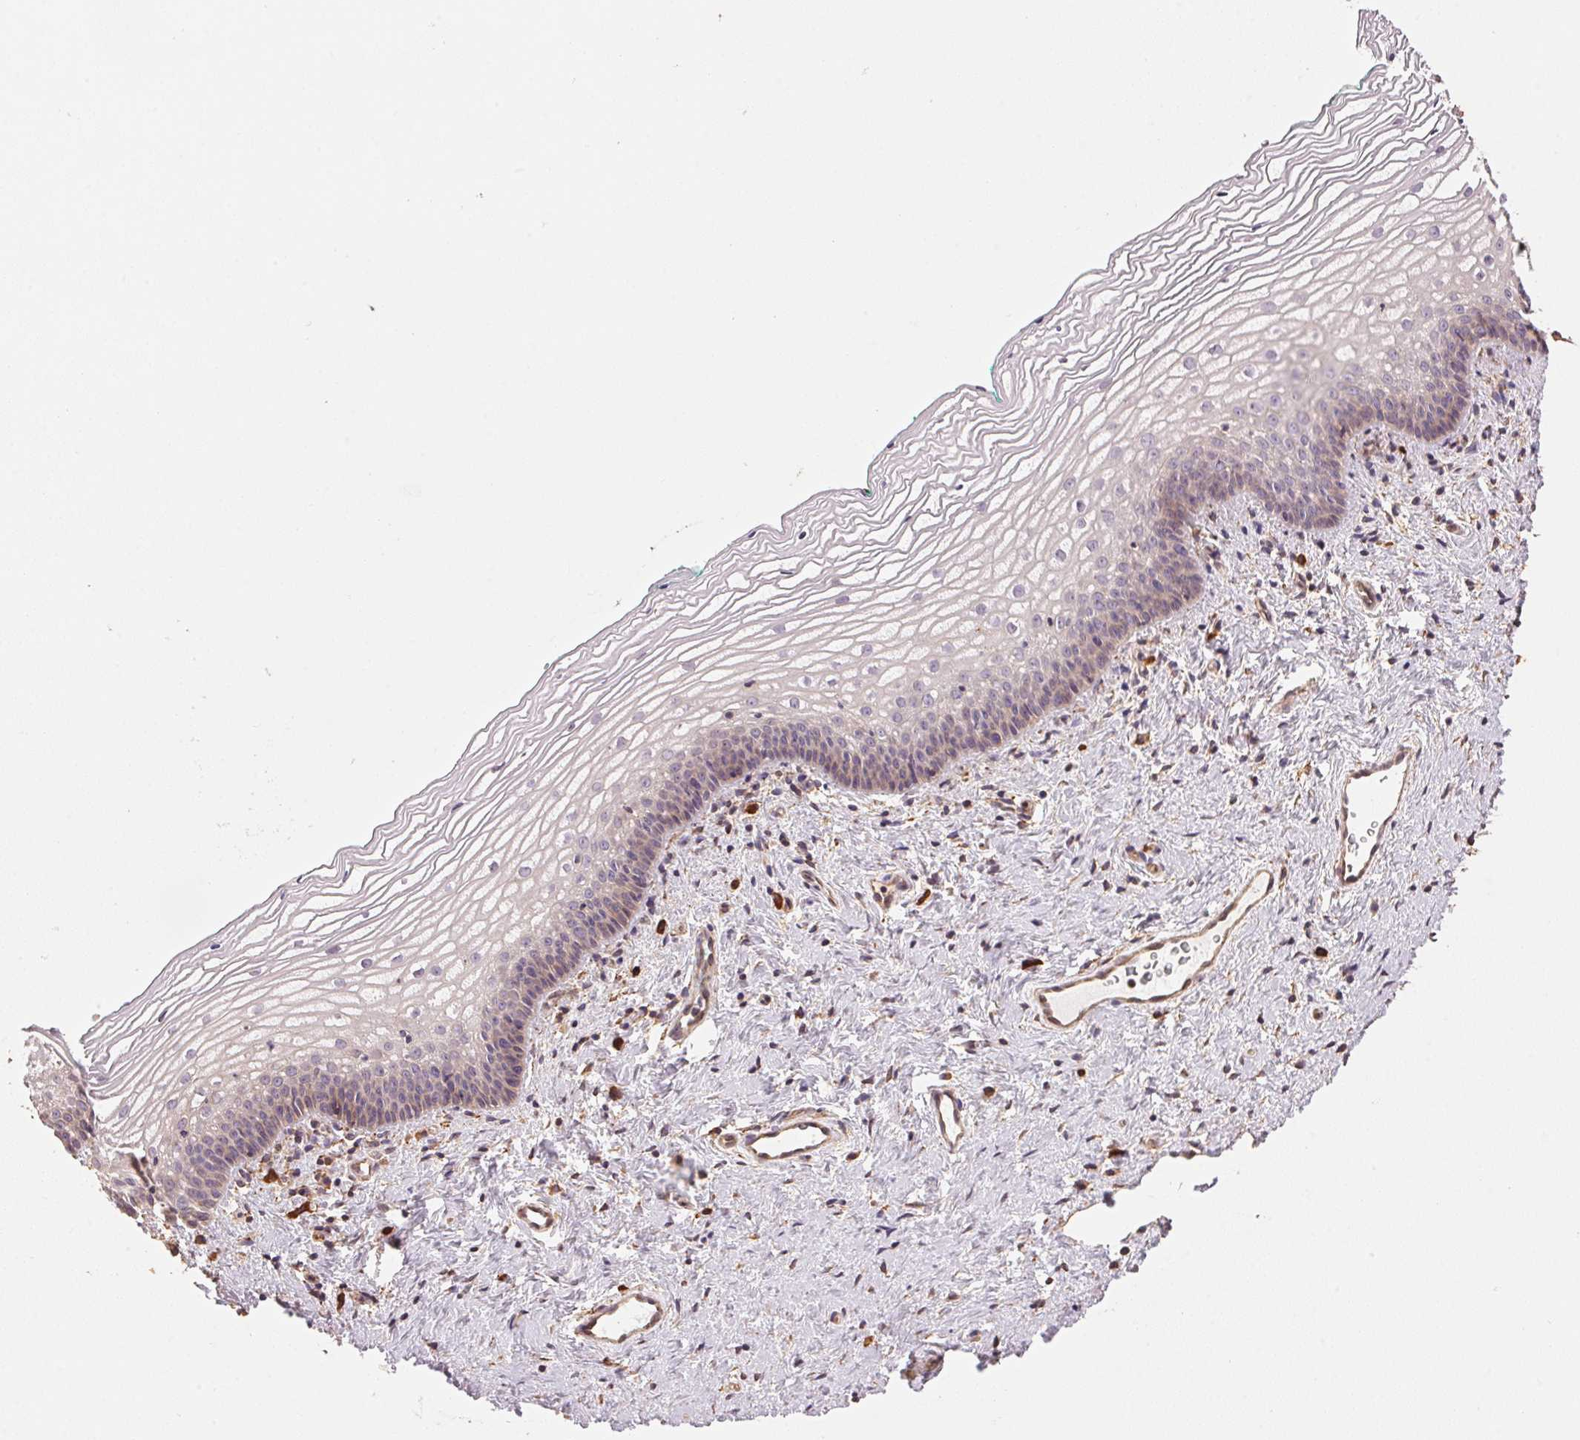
{"staining": {"intensity": "moderate", "quantity": "<25%", "location": "cytoplasmic/membranous"}, "tissue": "vagina", "cell_type": "Squamous epithelial cells", "image_type": "normal", "snomed": [{"axis": "morphology", "description": "Normal tissue, NOS"}, {"axis": "topography", "description": "Vagina"}], "caption": "Immunohistochemical staining of unremarkable human vagina displays low levels of moderate cytoplasmic/membranous positivity in approximately <25% of squamous epithelial cells.", "gene": "C6orf163", "patient": {"sex": "female", "age": 44}}